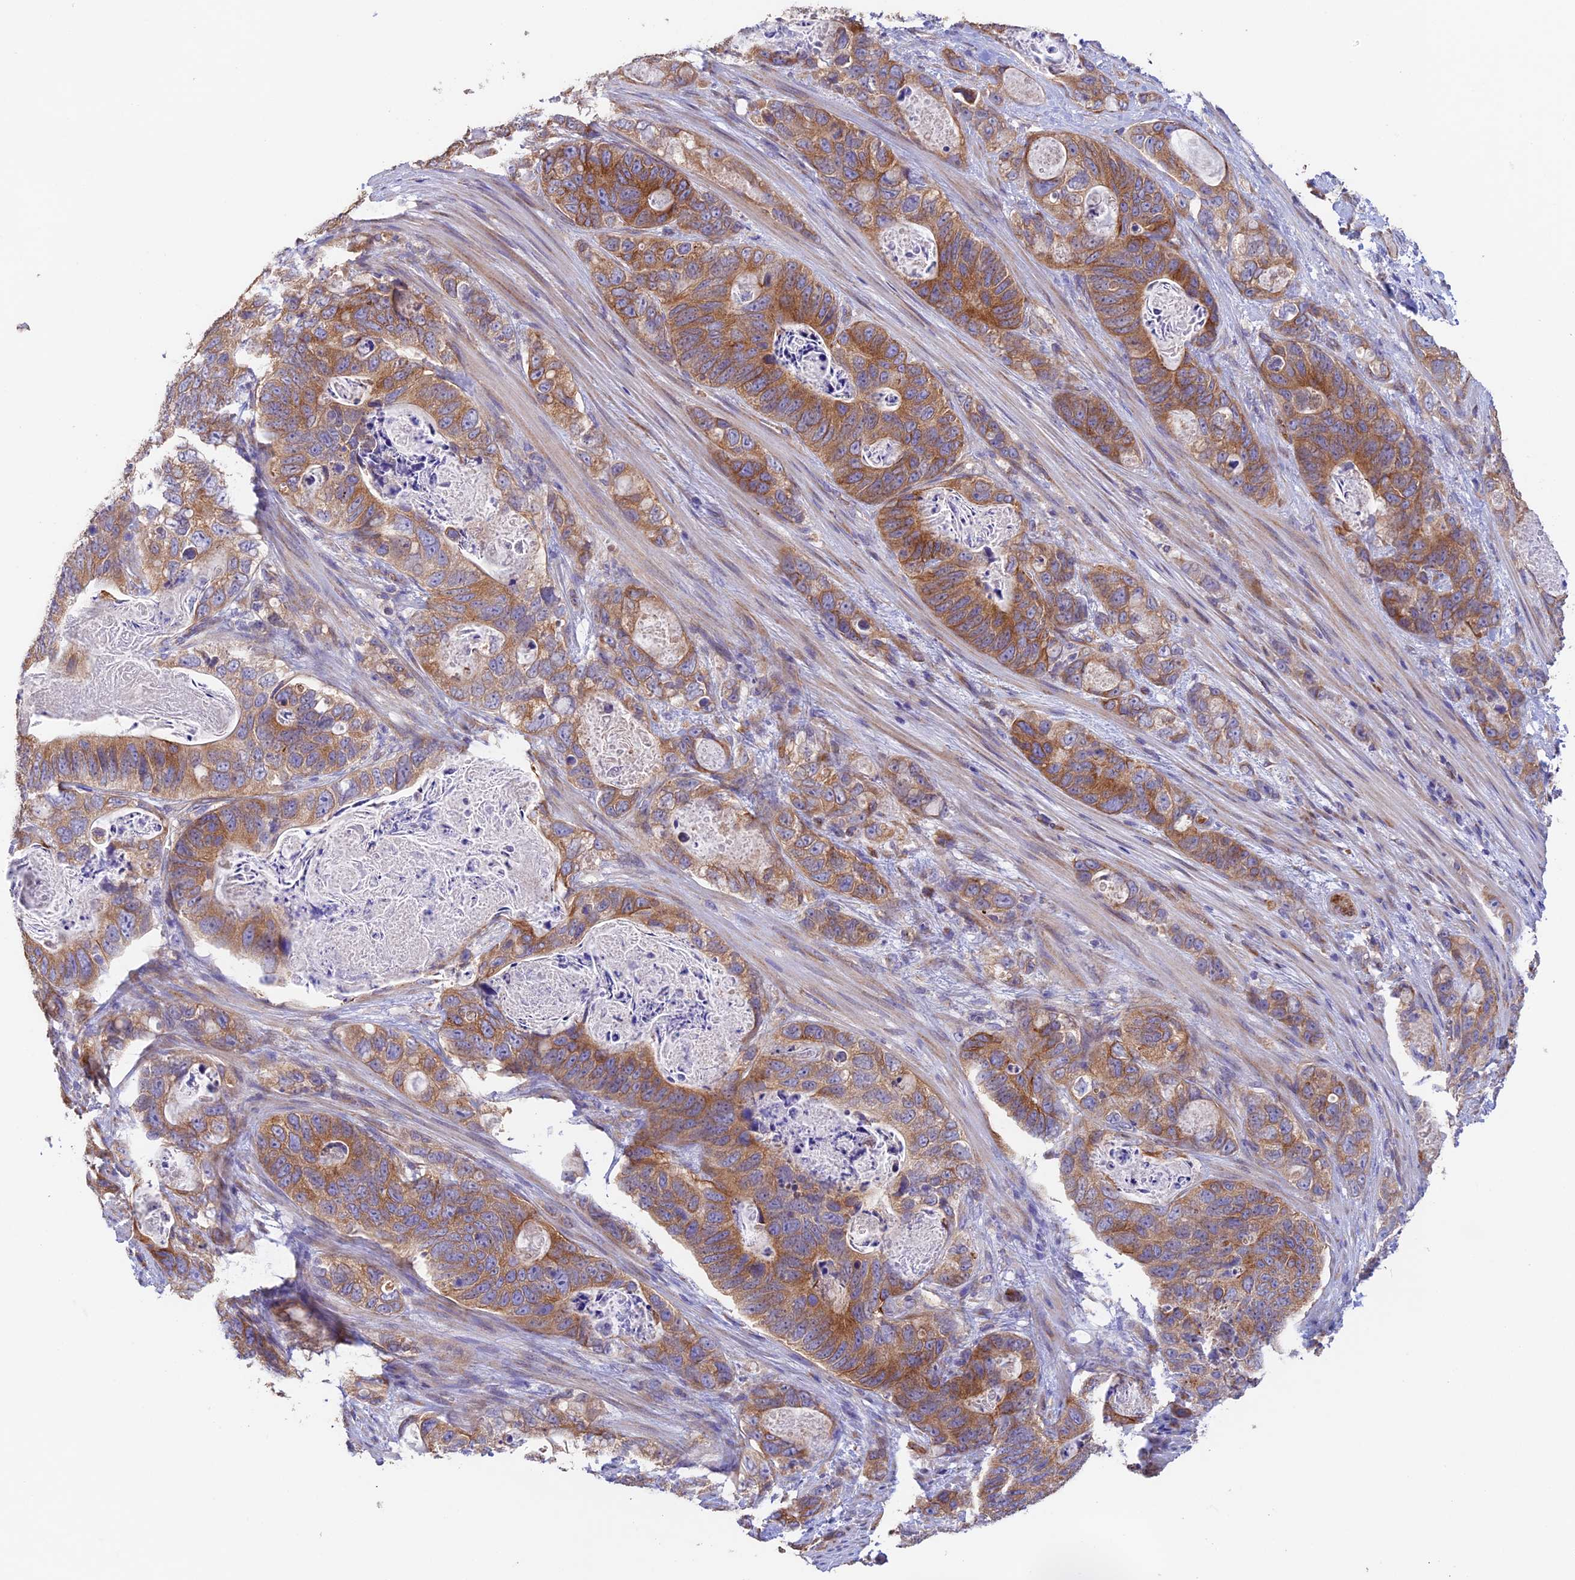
{"staining": {"intensity": "moderate", "quantity": ">75%", "location": "cytoplasmic/membranous"}, "tissue": "stomach cancer", "cell_type": "Tumor cells", "image_type": "cancer", "snomed": [{"axis": "morphology", "description": "Normal tissue, NOS"}, {"axis": "morphology", "description": "Adenocarcinoma, NOS"}, {"axis": "topography", "description": "Stomach"}], "caption": "IHC of adenocarcinoma (stomach) reveals medium levels of moderate cytoplasmic/membranous expression in approximately >75% of tumor cells. The staining was performed using DAB to visualize the protein expression in brown, while the nuclei were stained in blue with hematoxylin (Magnification: 20x).", "gene": "EMC3", "patient": {"sex": "female", "age": 89}}